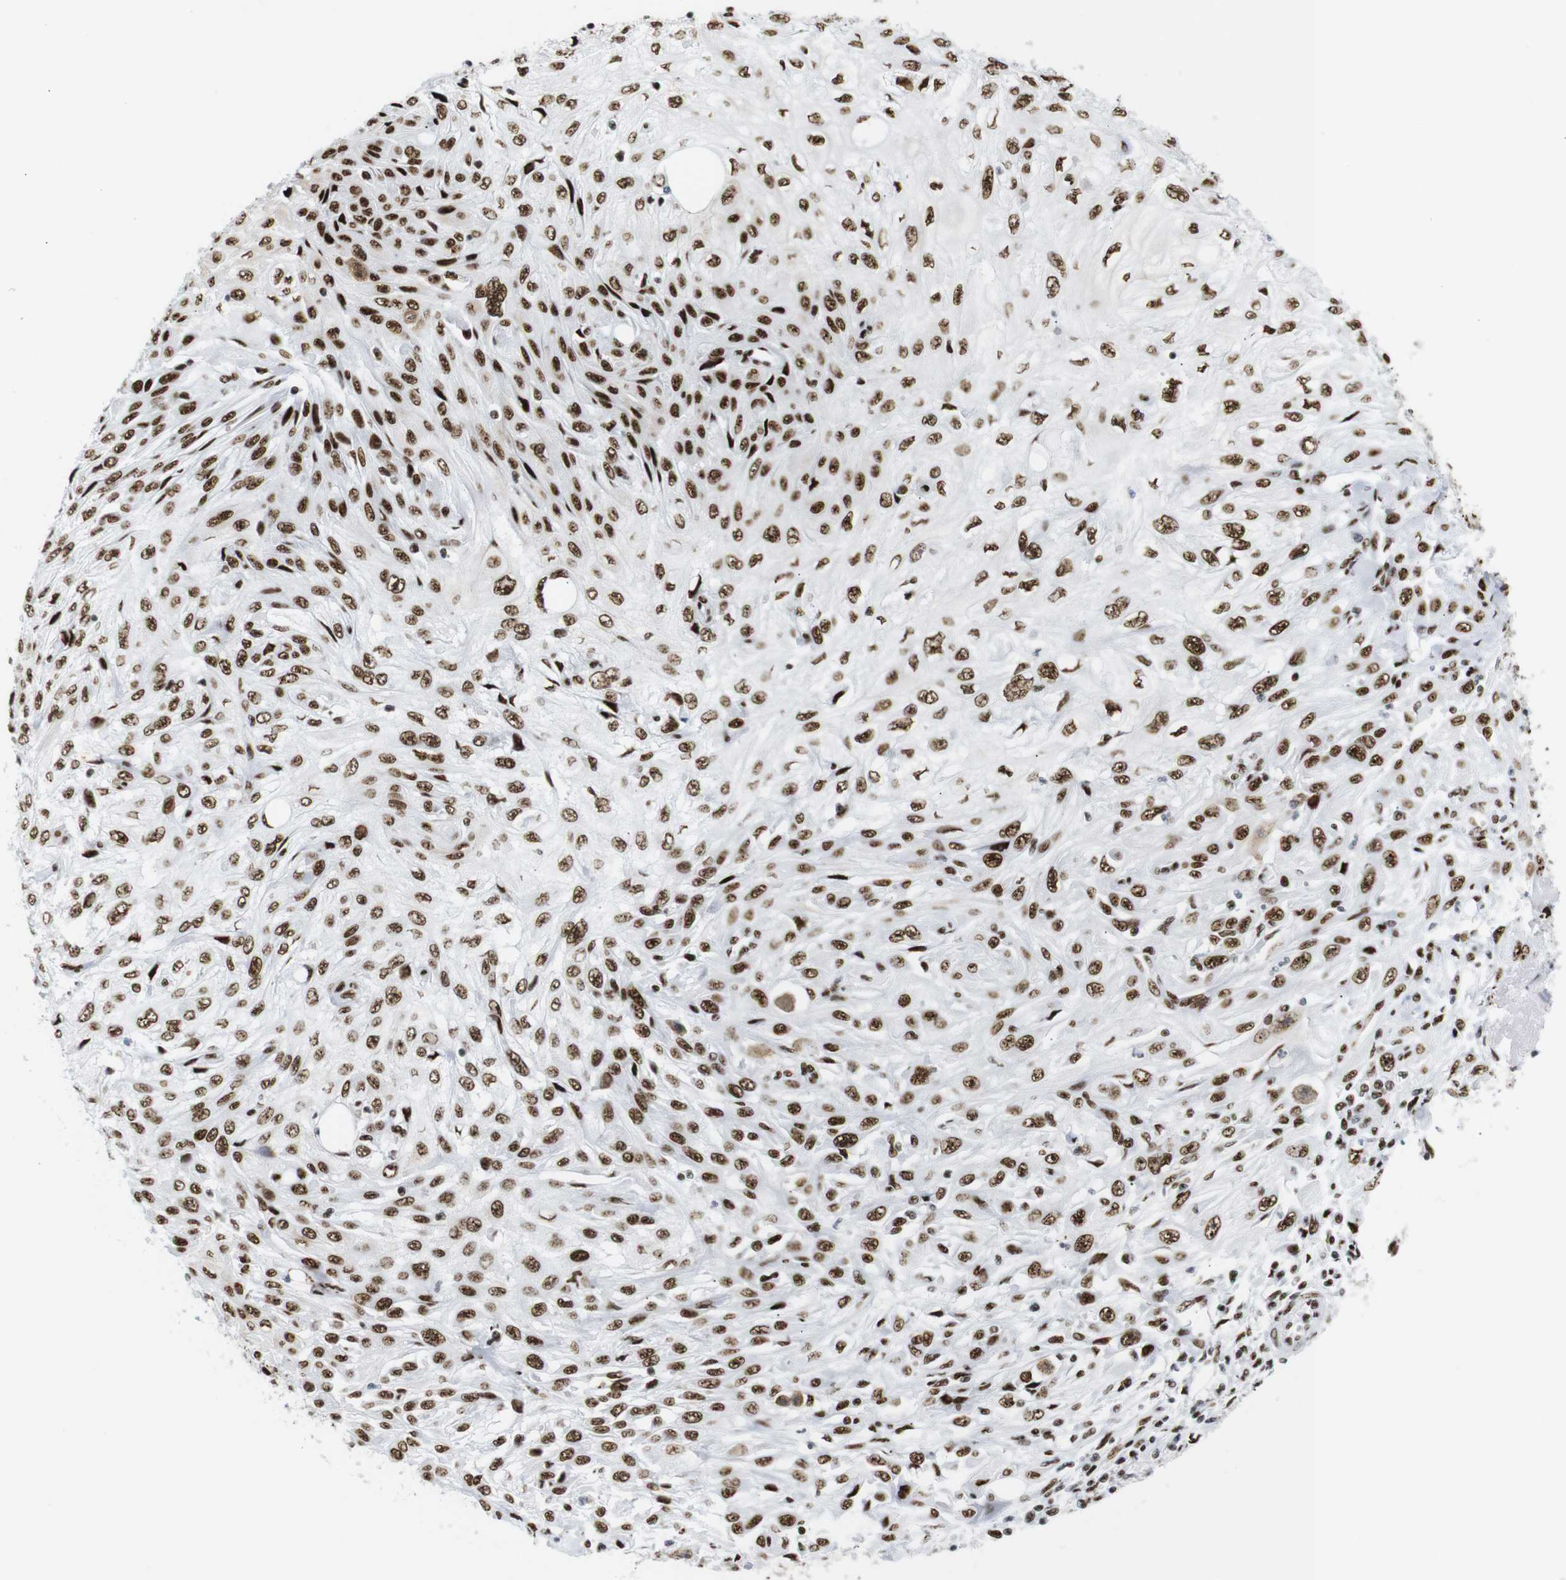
{"staining": {"intensity": "strong", "quantity": ">75%", "location": "nuclear"}, "tissue": "skin cancer", "cell_type": "Tumor cells", "image_type": "cancer", "snomed": [{"axis": "morphology", "description": "Squamous cell carcinoma, NOS"}, {"axis": "topography", "description": "Skin"}], "caption": "Squamous cell carcinoma (skin) stained with DAB (3,3'-diaminobenzidine) immunohistochemistry exhibits high levels of strong nuclear positivity in about >75% of tumor cells.", "gene": "TRA2B", "patient": {"sex": "male", "age": 75}}